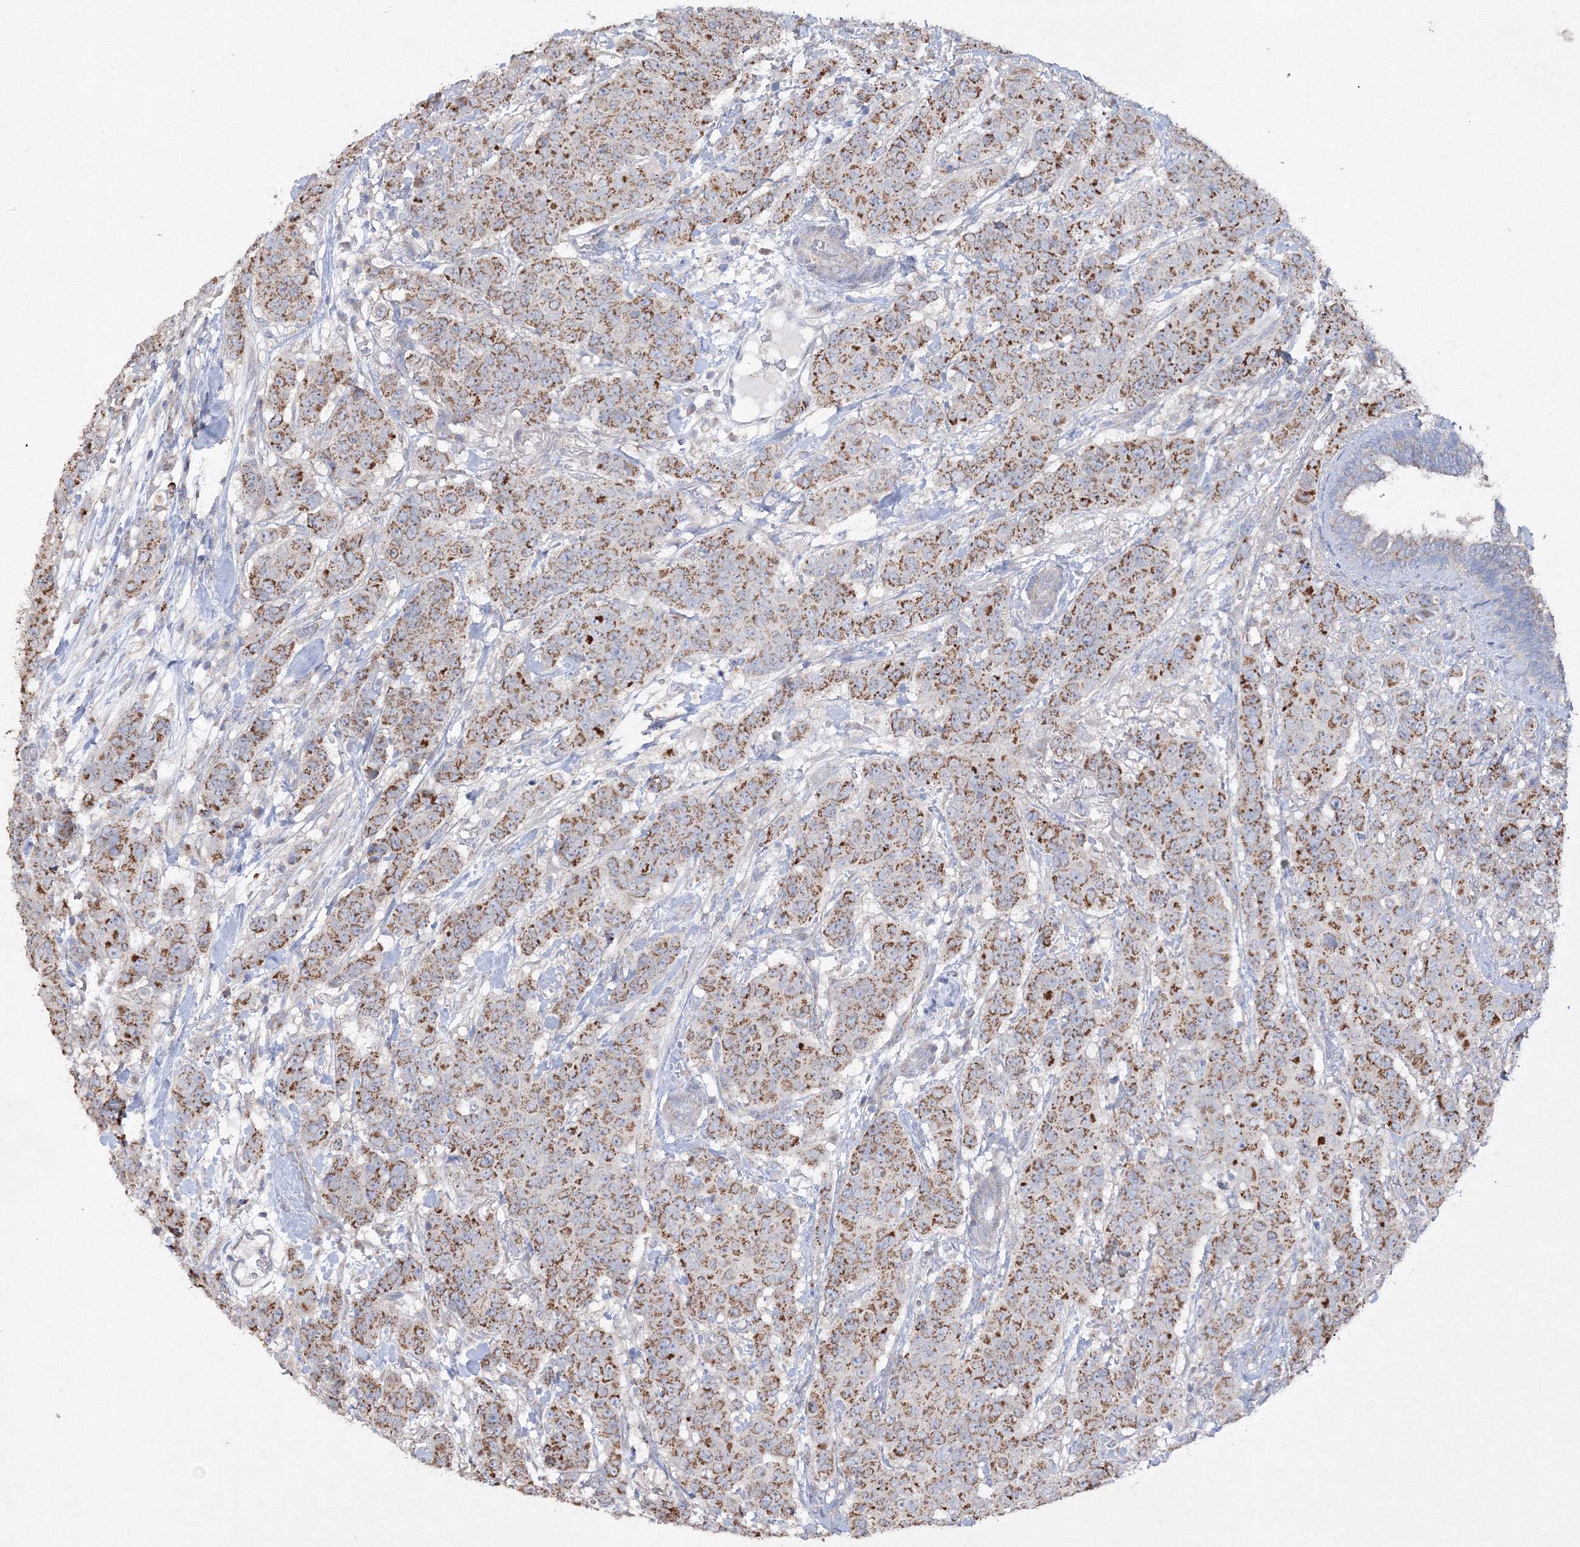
{"staining": {"intensity": "moderate", "quantity": ">75%", "location": "cytoplasmic/membranous"}, "tissue": "breast cancer", "cell_type": "Tumor cells", "image_type": "cancer", "snomed": [{"axis": "morphology", "description": "Duct carcinoma"}, {"axis": "topography", "description": "Breast"}], "caption": "Infiltrating ductal carcinoma (breast) tissue demonstrates moderate cytoplasmic/membranous expression in approximately >75% of tumor cells Nuclei are stained in blue.", "gene": "GRSF1", "patient": {"sex": "female", "age": 40}}